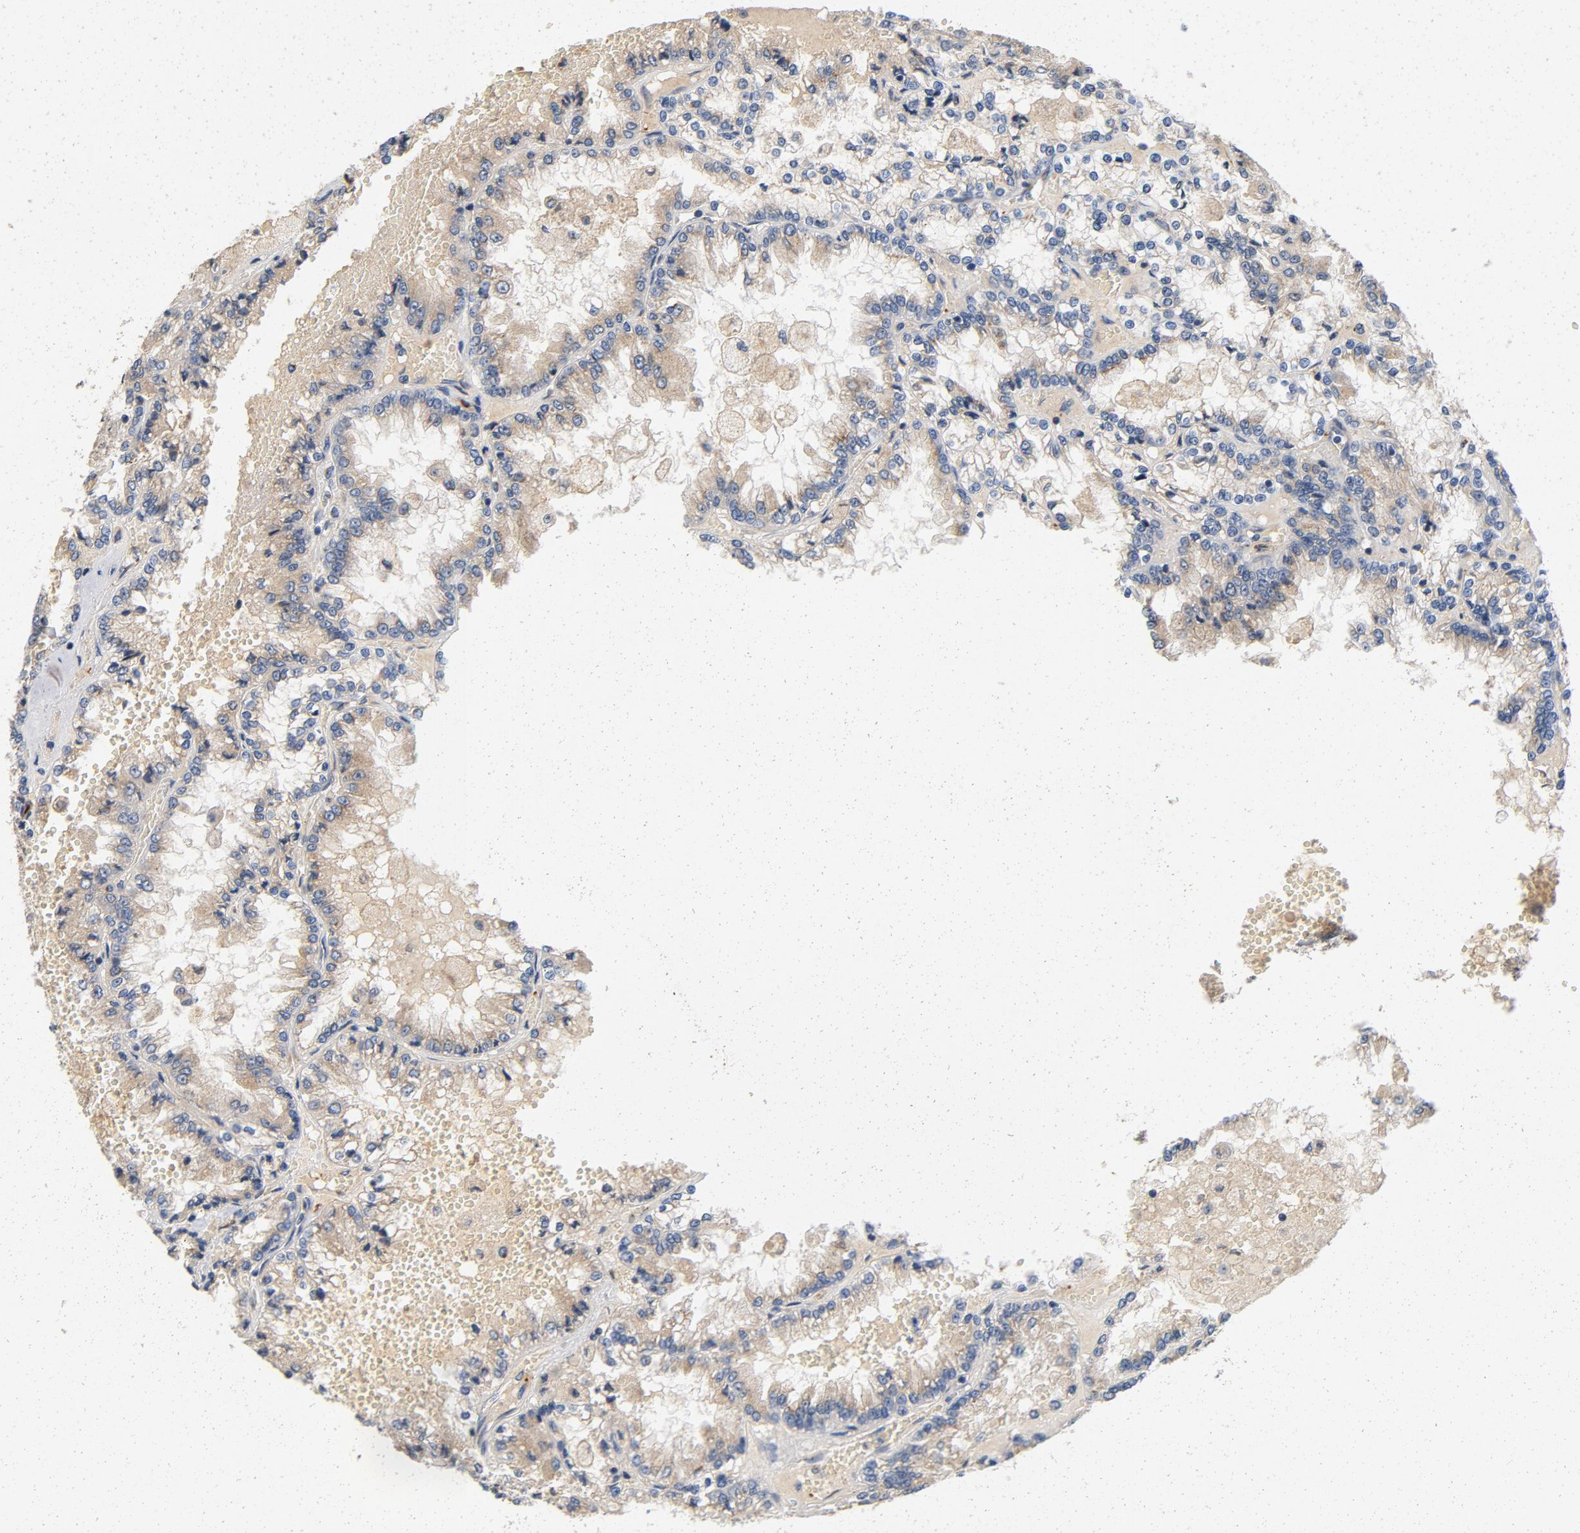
{"staining": {"intensity": "negative", "quantity": "none", "location": "none"}, "tissue": "renal cancer", "cell_type": "Tumor cells", "image_type": "cancer", "snomed": [{"axis": "morphology", "description": "Adenocarcinoma, NOS"}, {"axis": "topography", "description": "Kidney"}], "caption": "There is no significant staining in tumor cells of adenocarcinoma (renal).", "gene": "LMAN2", "patient": {"sex": "female", "age": 56}}